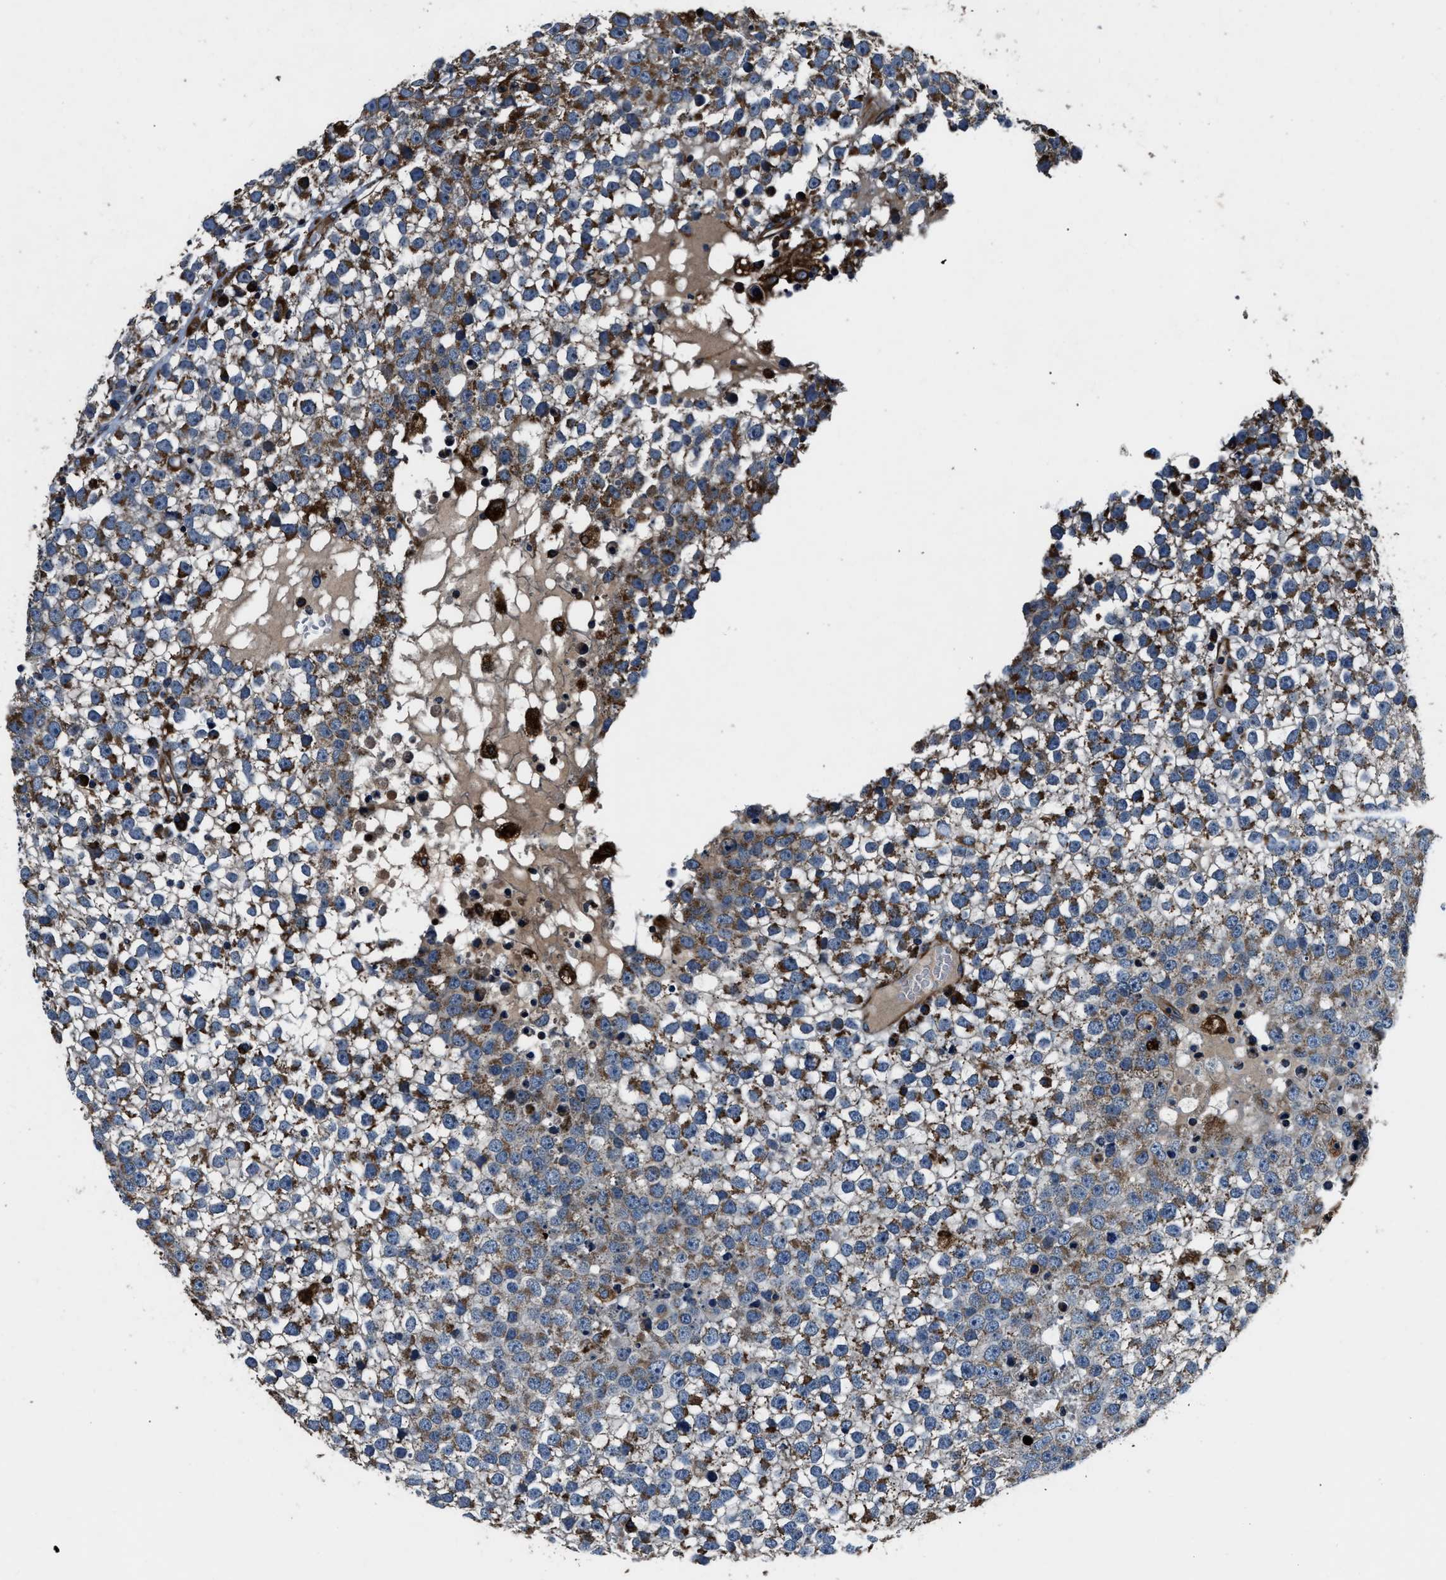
{"staining": {"intensity": "strong", "quantity": "25%-75%", "location": "cytoplasmic/membranous"}, "tissue": "testis cancer", "cell_type": "Tumor cells", "image_type": "cancer", "snomed": [{"axis": "morphology", "description": "Seminoma, NOS"}, {"axis": "topography", "description": "Testis"}], "caption": "A high-resolution micrograph shows immunohistochemistry (IHC) staining of testis cancer, which exhibits strong cytoplasmic/membranous positivity in approximately 25%-75% of tumor cells. Using DAB (brown) and hematoxylin (blue) stains, captured at high magnification using brightfield microscopy.", "gene": "OGDH", "patient": {"sex": "male", "age": 65}}